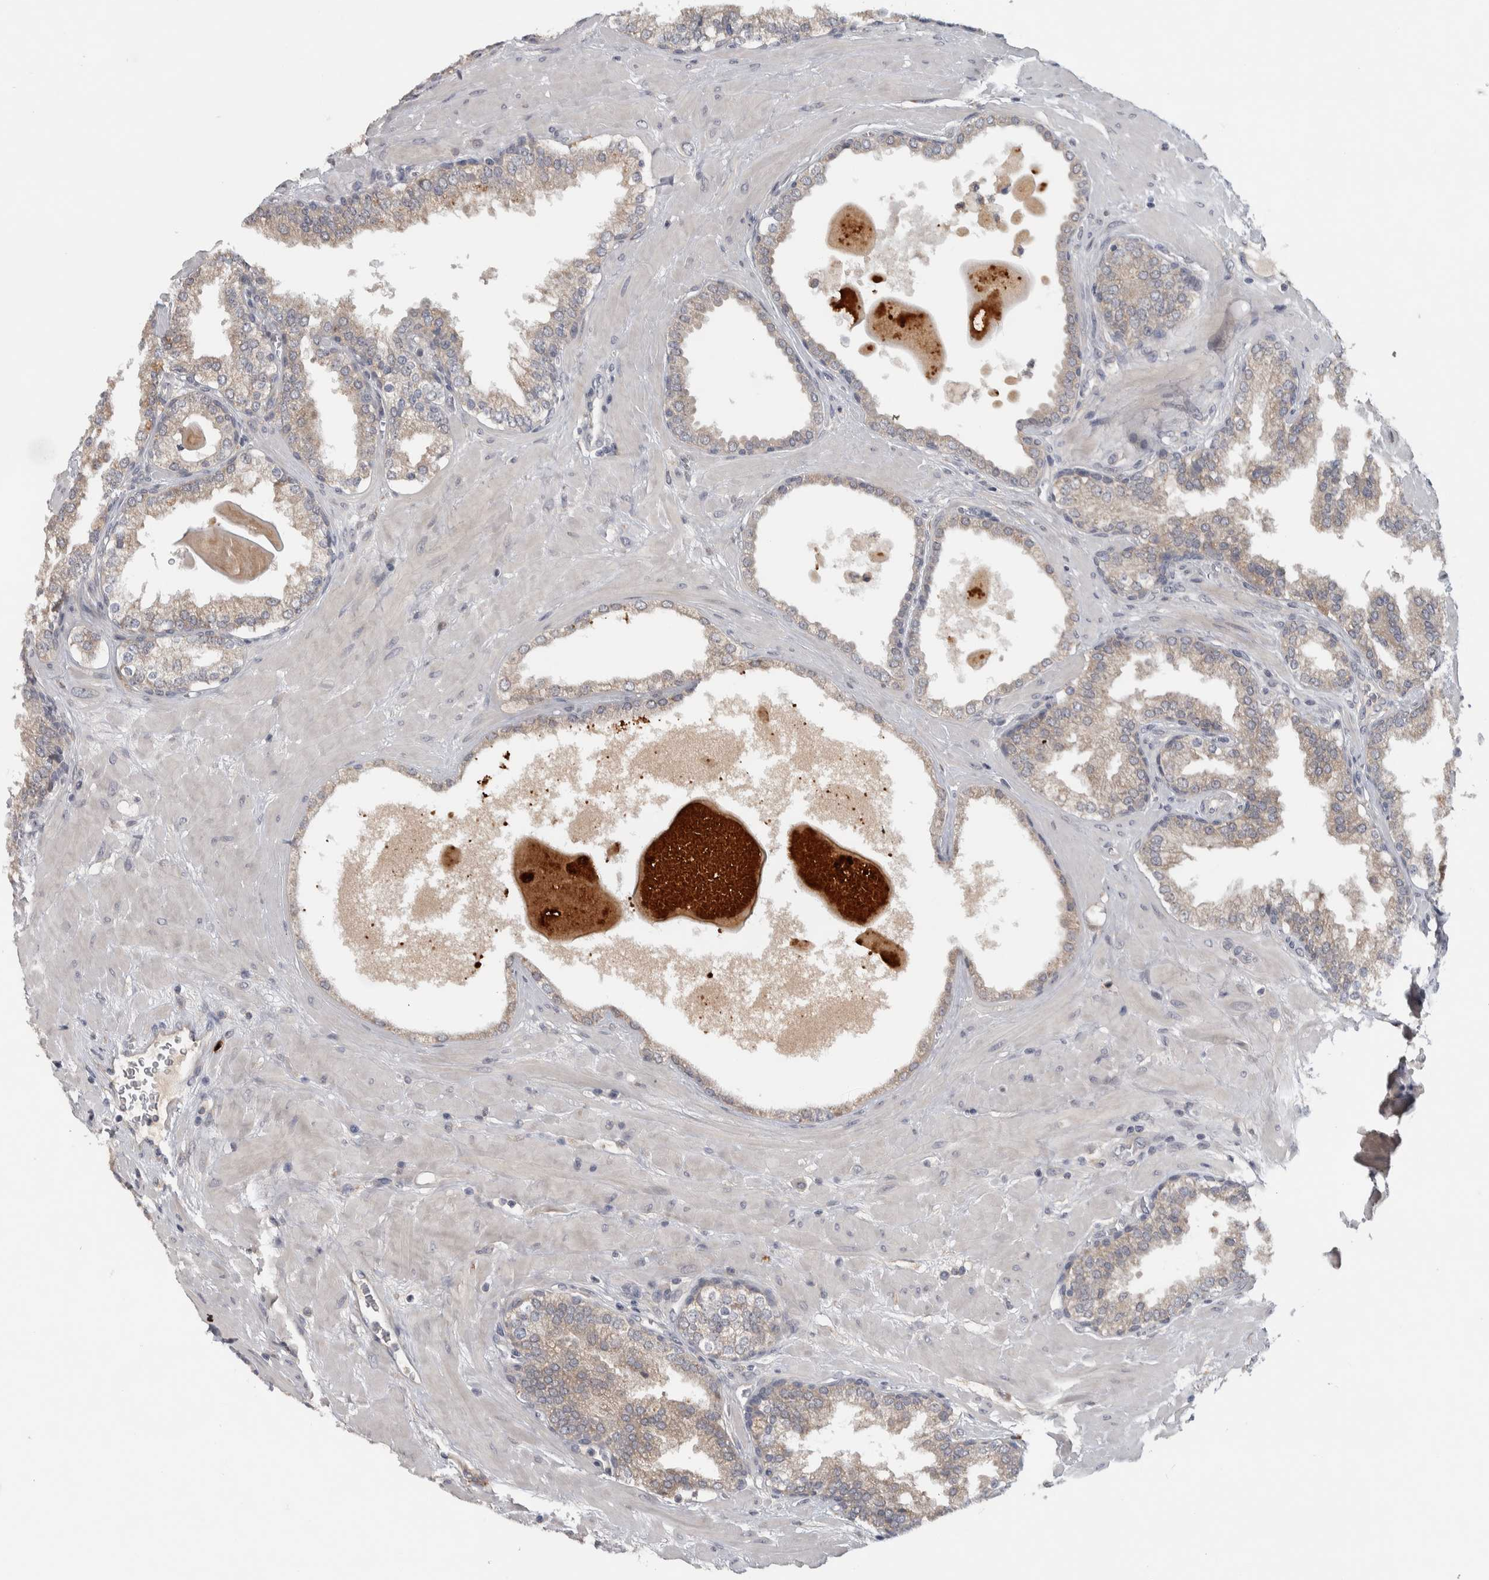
{"staining": {"intensity": "weak", "quantity": ">75%", "location": "cytoplasmic/membranous"}, "tissue": "prostate", "cell_type": "Glandular cells", "image_type": "normal", "snomed": [{"axis": "morphology", "description": "Normal tissue, NOS"}, {"axis": "topography", "description": "Prostate"}], "caption": "This is an image of immunohistochemistry (IHC) staining of unremarkable prostate, which shows weak positivity in the cytoplasmic/membranous of glandular cells.", "gene": "ADPRM", "patient": {"sex": "male", "age": 51}}